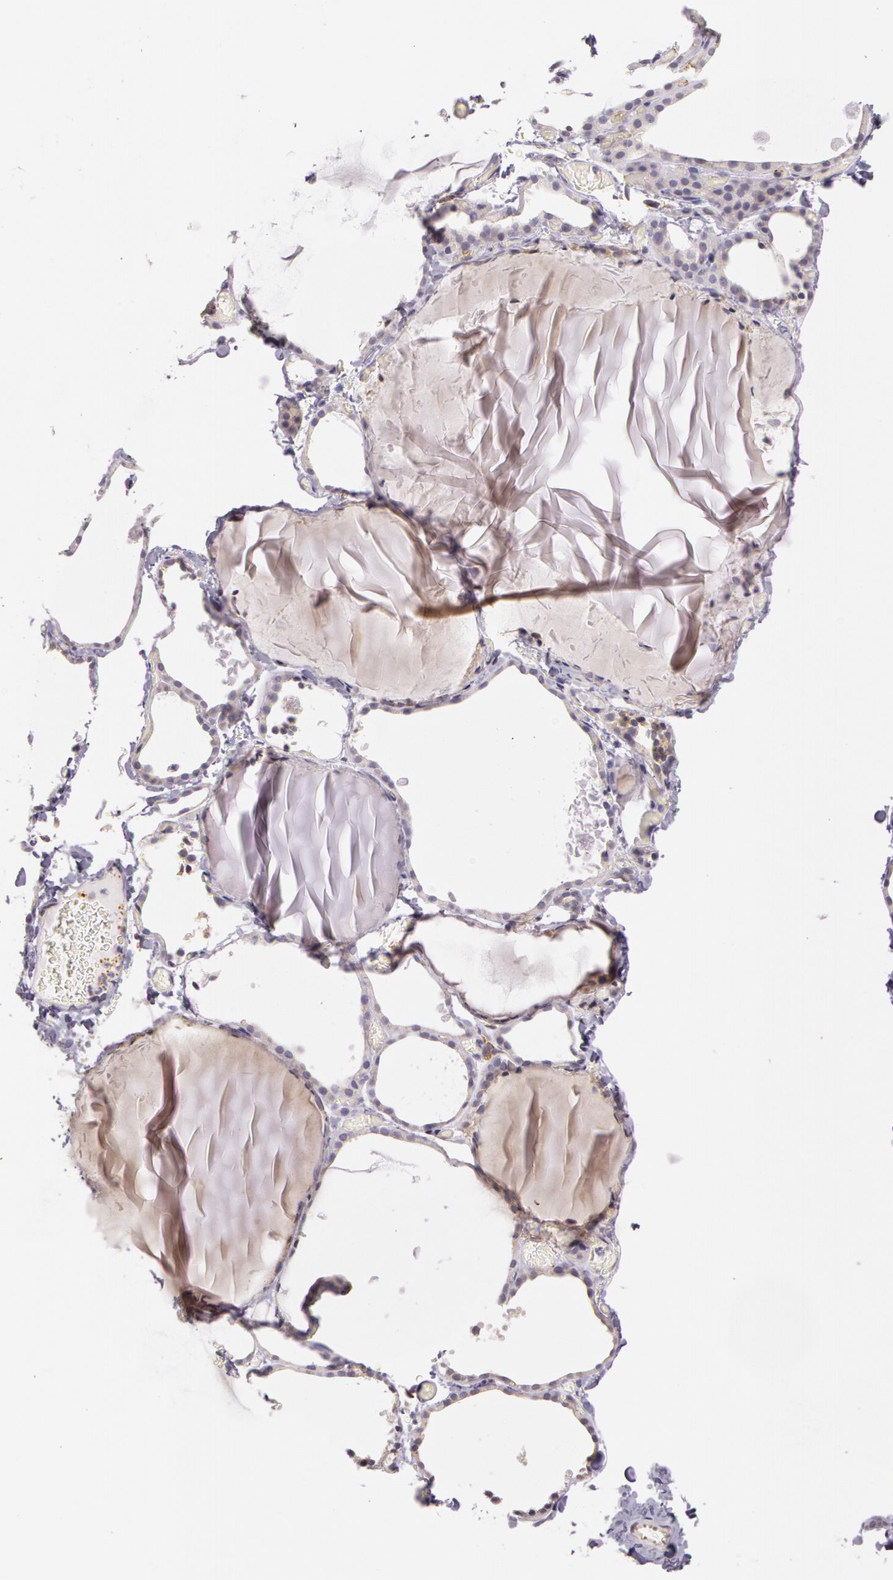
{"staining": {"intensity": "weak", "quantity": "25%-75%", "location": "cytoplasmic/membranous"}, "tissue": "thyroid gland", "cell_type": "Glandular cells", "image_type": "normal", "snomed": [{"axis": "morphology", "description": "Normal tissue, NOS"}, {"axis": "topography", "description": "Thyroid gland"}], "caption": "Immunohistochemistry (IHC) of unremarkable thyroid gland reveals low levels of weak cytoplasmic/membranous staining in about 25%-75% of glandular cells. (DAB (3,3'-diaminobenzidine) = brown stain, brightfield microscopy at high magnification).", "gene": "APP", "patient": {"sex": "female", "age": 22}}